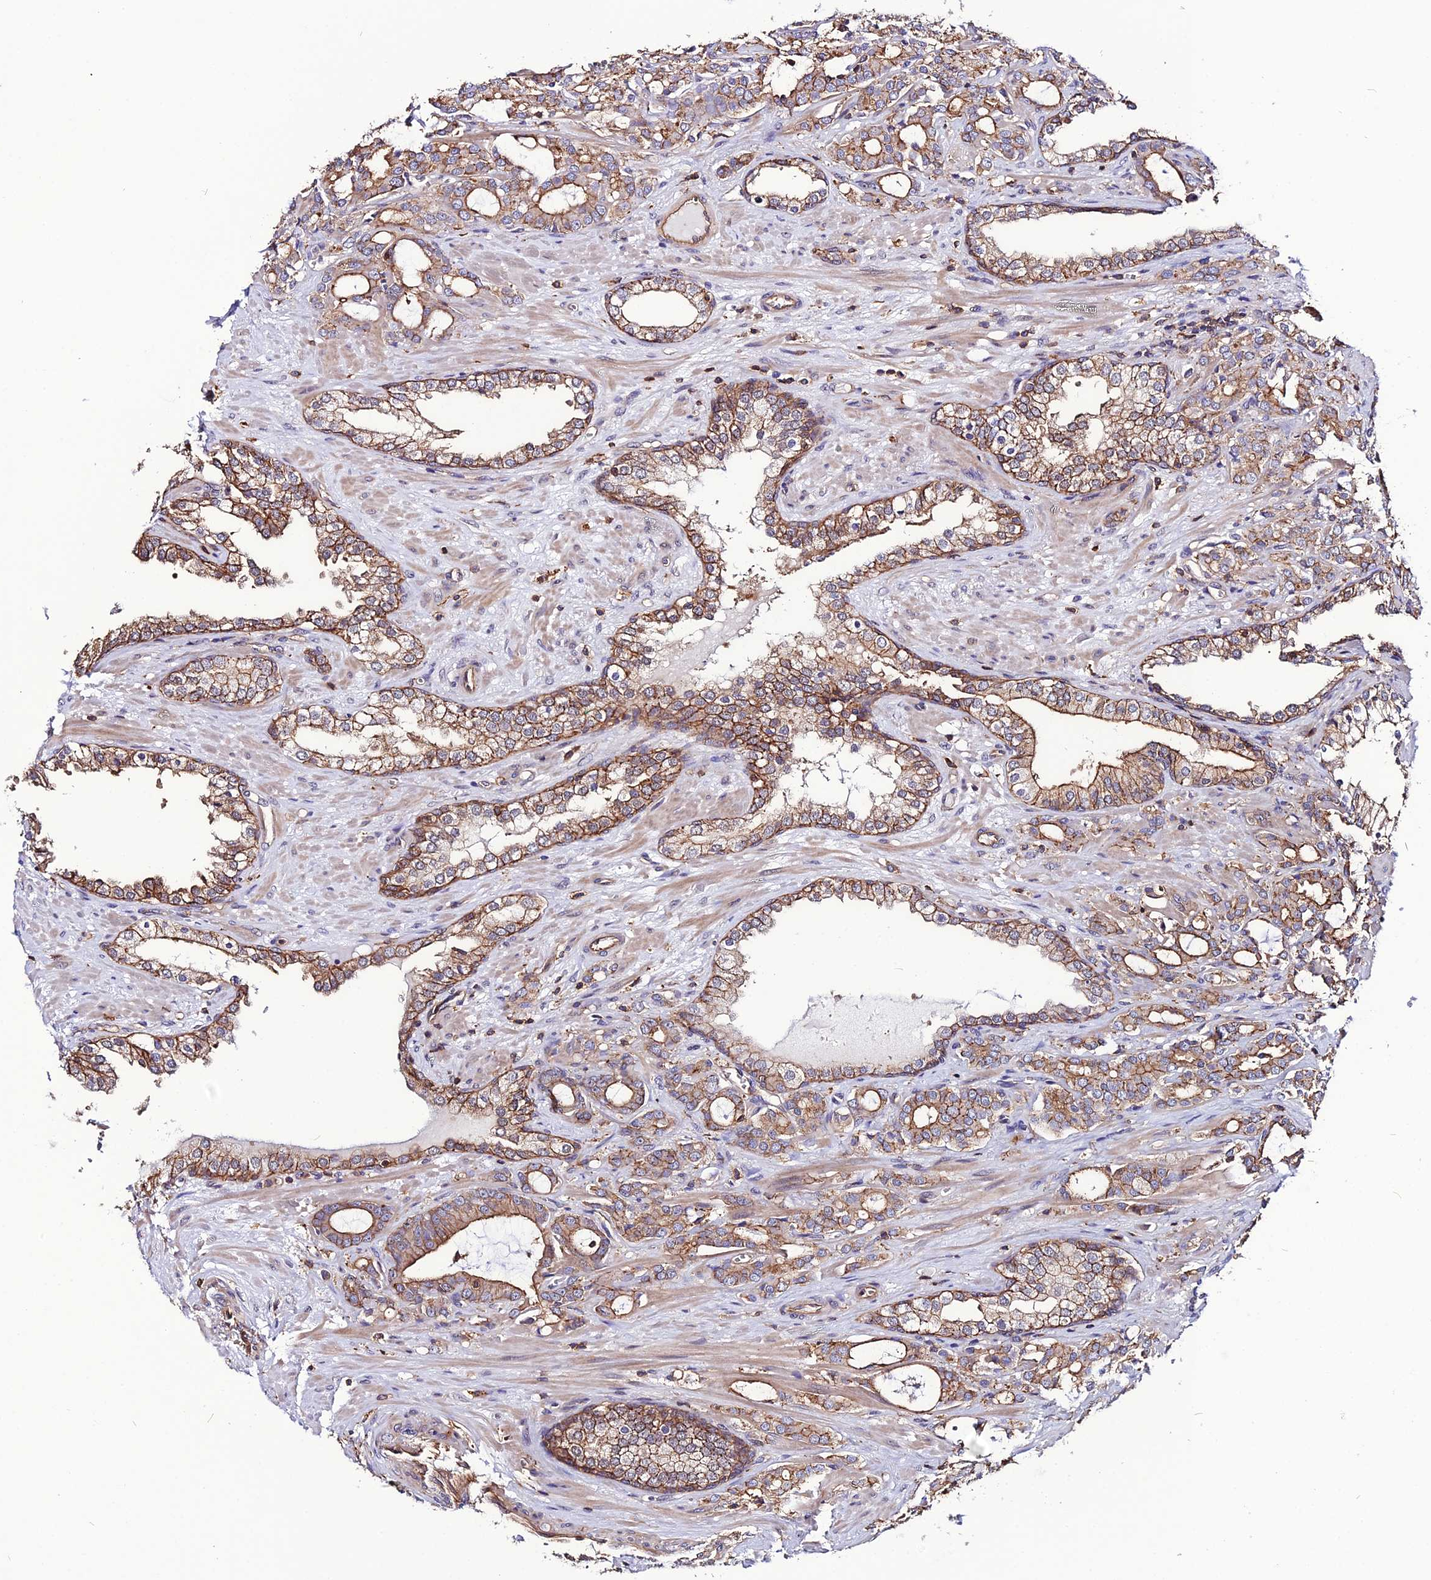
{"staining": {"intensity": "moderate", "quantity": "25%-75%", "location": "cytoplasmic/membranous"}, "tissue": "prostate cancer", "cell_type": "Tumor cells", "image_type": "cancer", "snomed": [{"axis": "morphology", "description": "Adenocarcinoma, High grade"}, {"axis": "topography", "description": "Prostate"}], "caption": "Prostate adenocarcinoma (high-grade) stained with a brown dye shows moderate cytoplasmic/membranous positive positivity in approximately 25%-75% of tumor cells.", "gene": "USP17L15", "patient": {"sex": "male", "age": 72}}